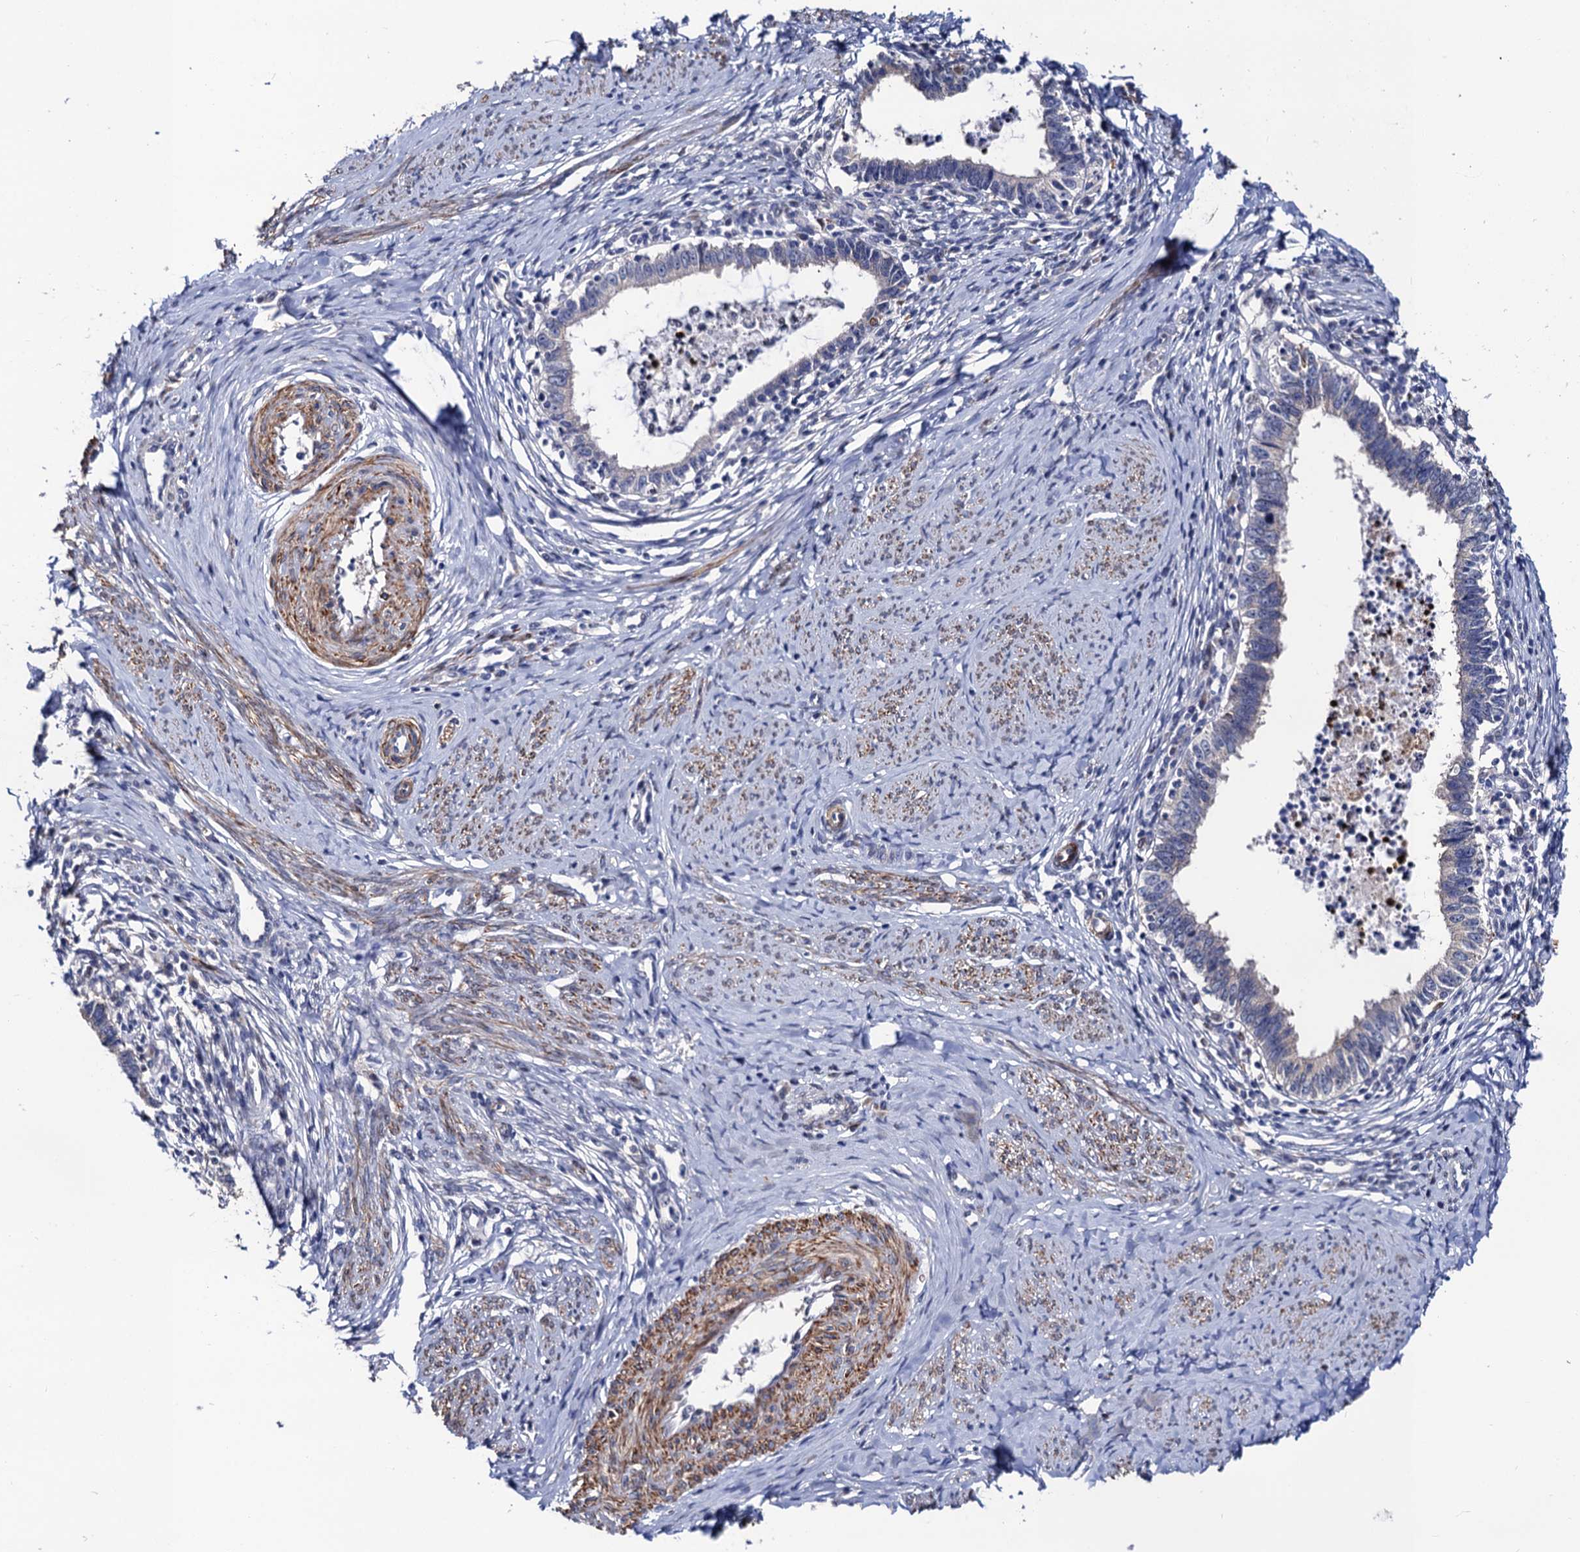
{"staining": {"intensity": "moderate", "quantity": "25%-75%", "location": "cytoplasmic/membranous"}, "tissue": "cervical cancer", "cell_type": "Tumor cells", "image_type": "cancer", "snomed": [{"axis": "morphology", "description": "Adenocarcinoma, NOS"}, {"axis": "topography", "description": "Cervix"}], "caption": "This photomicrograph displays immunohistochemistry staining of adenocarcinoma (cervical), with medium moderate cytoplasmic/membranous expression in approximately 25%-75% of tumor cells.", "gene": "ZDHHC18", "patient": {"sex": "female", "age": 36}}